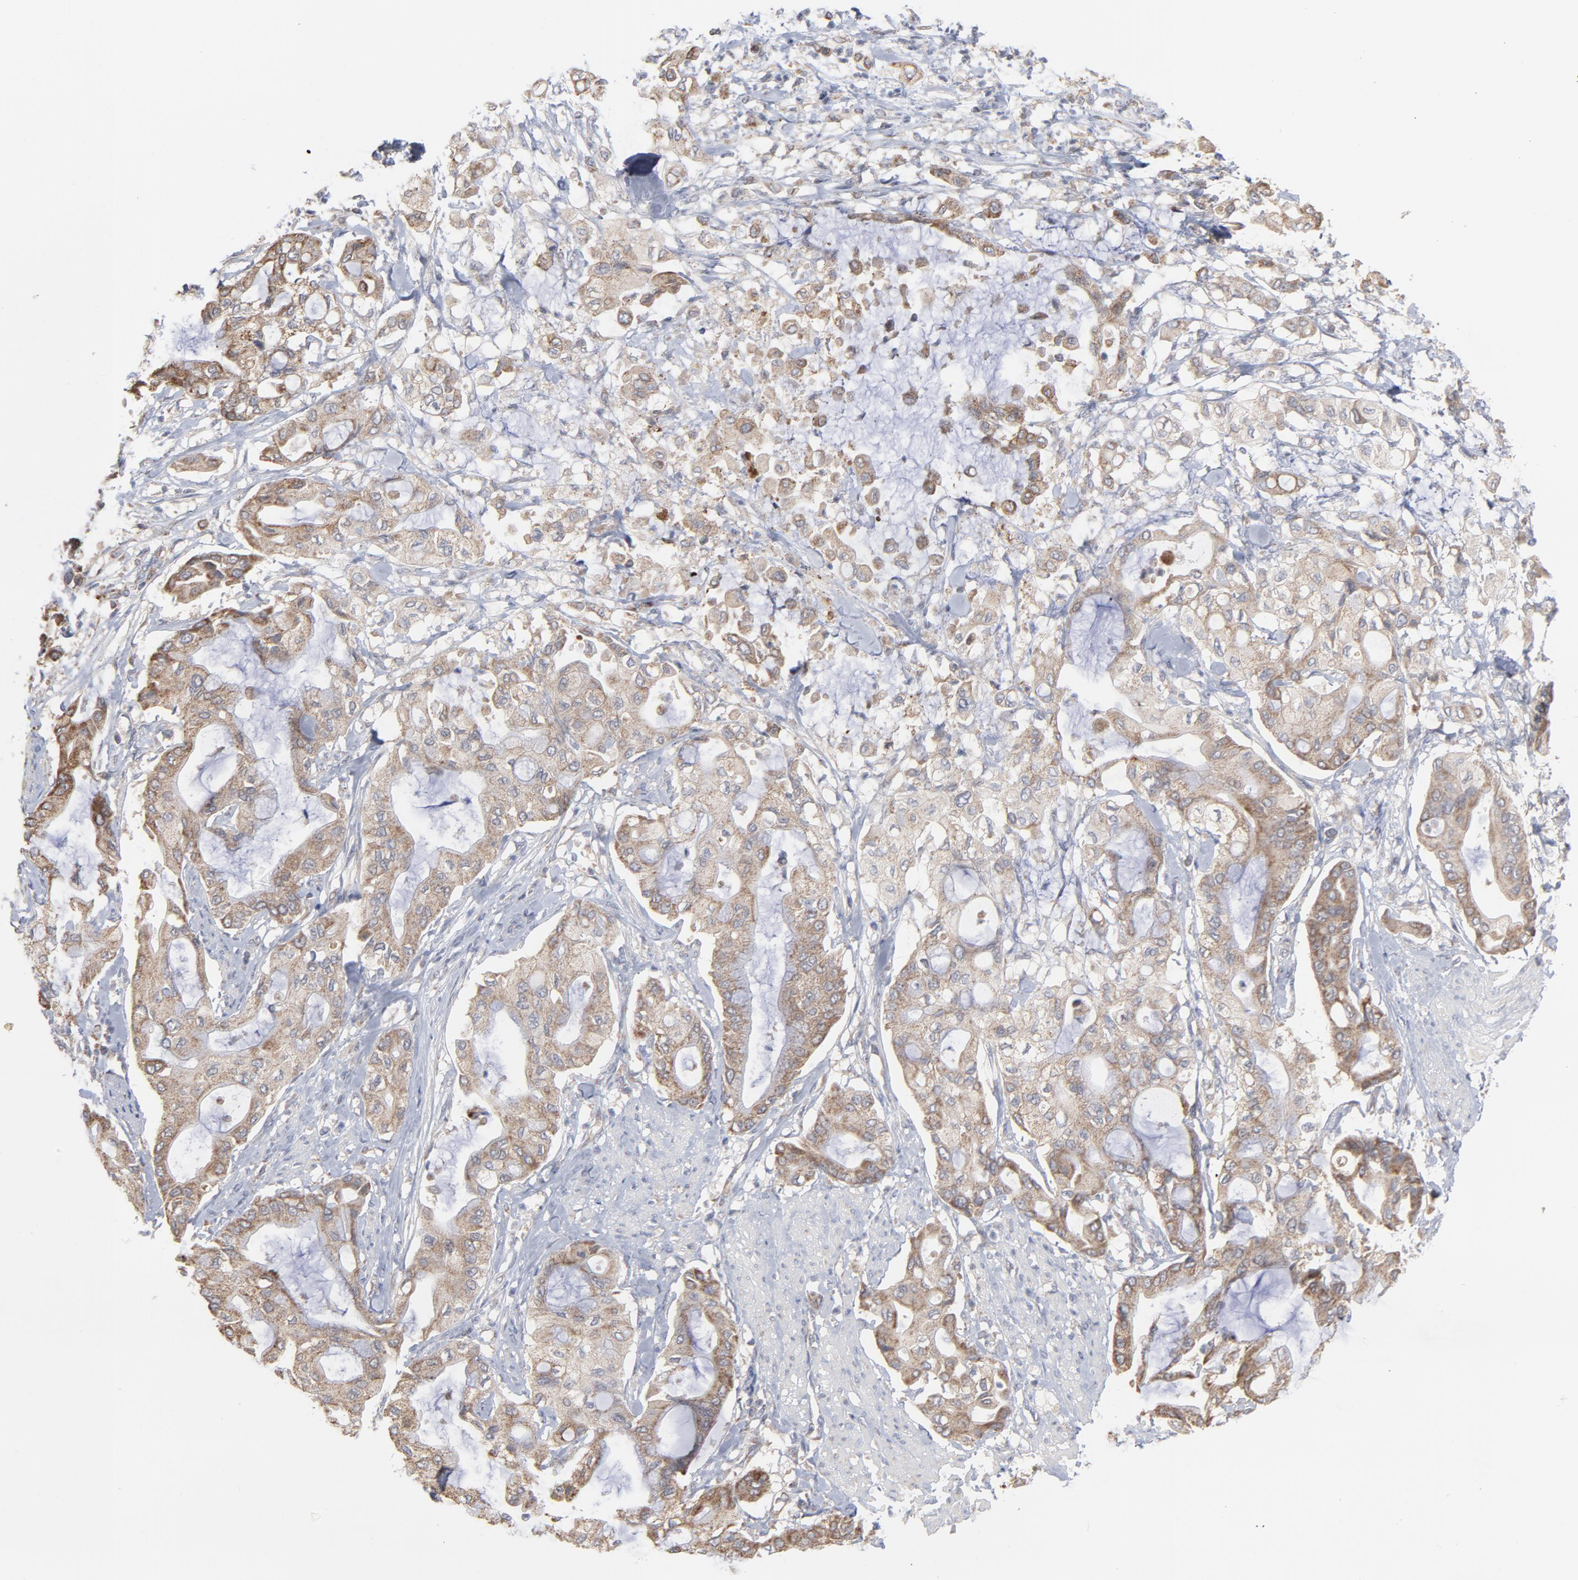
{"staining": {"intensity": "moderate", "quantity": ">75%", "location": "cytoplasmic/membranous"}, "tissue": "pancreatic cancer", "cell_type": "Tumor cells", "image_type": "cancer", "snomed": [{"axis": "morphology", "description": "Adenocarcinoma, NOS"}, {"axis": "morphology", "description": "Adenocarcinoma, metastatic, NOS"}, {"axis": "topography", "description": "Lymph node"}, {"axis": "topography", "description": "Pancreas"}, {"axis": "topography", "description": "Duodenum"}], "caption": "Pancreatic cancer (adenocarcinoma) stained with a brown dye shows moderate cytoplasmic/membranous positive staining in about >75% of tumor cells.", "gene": "PPFIBP2", "patient": {"sex": "female", "age": 64}}